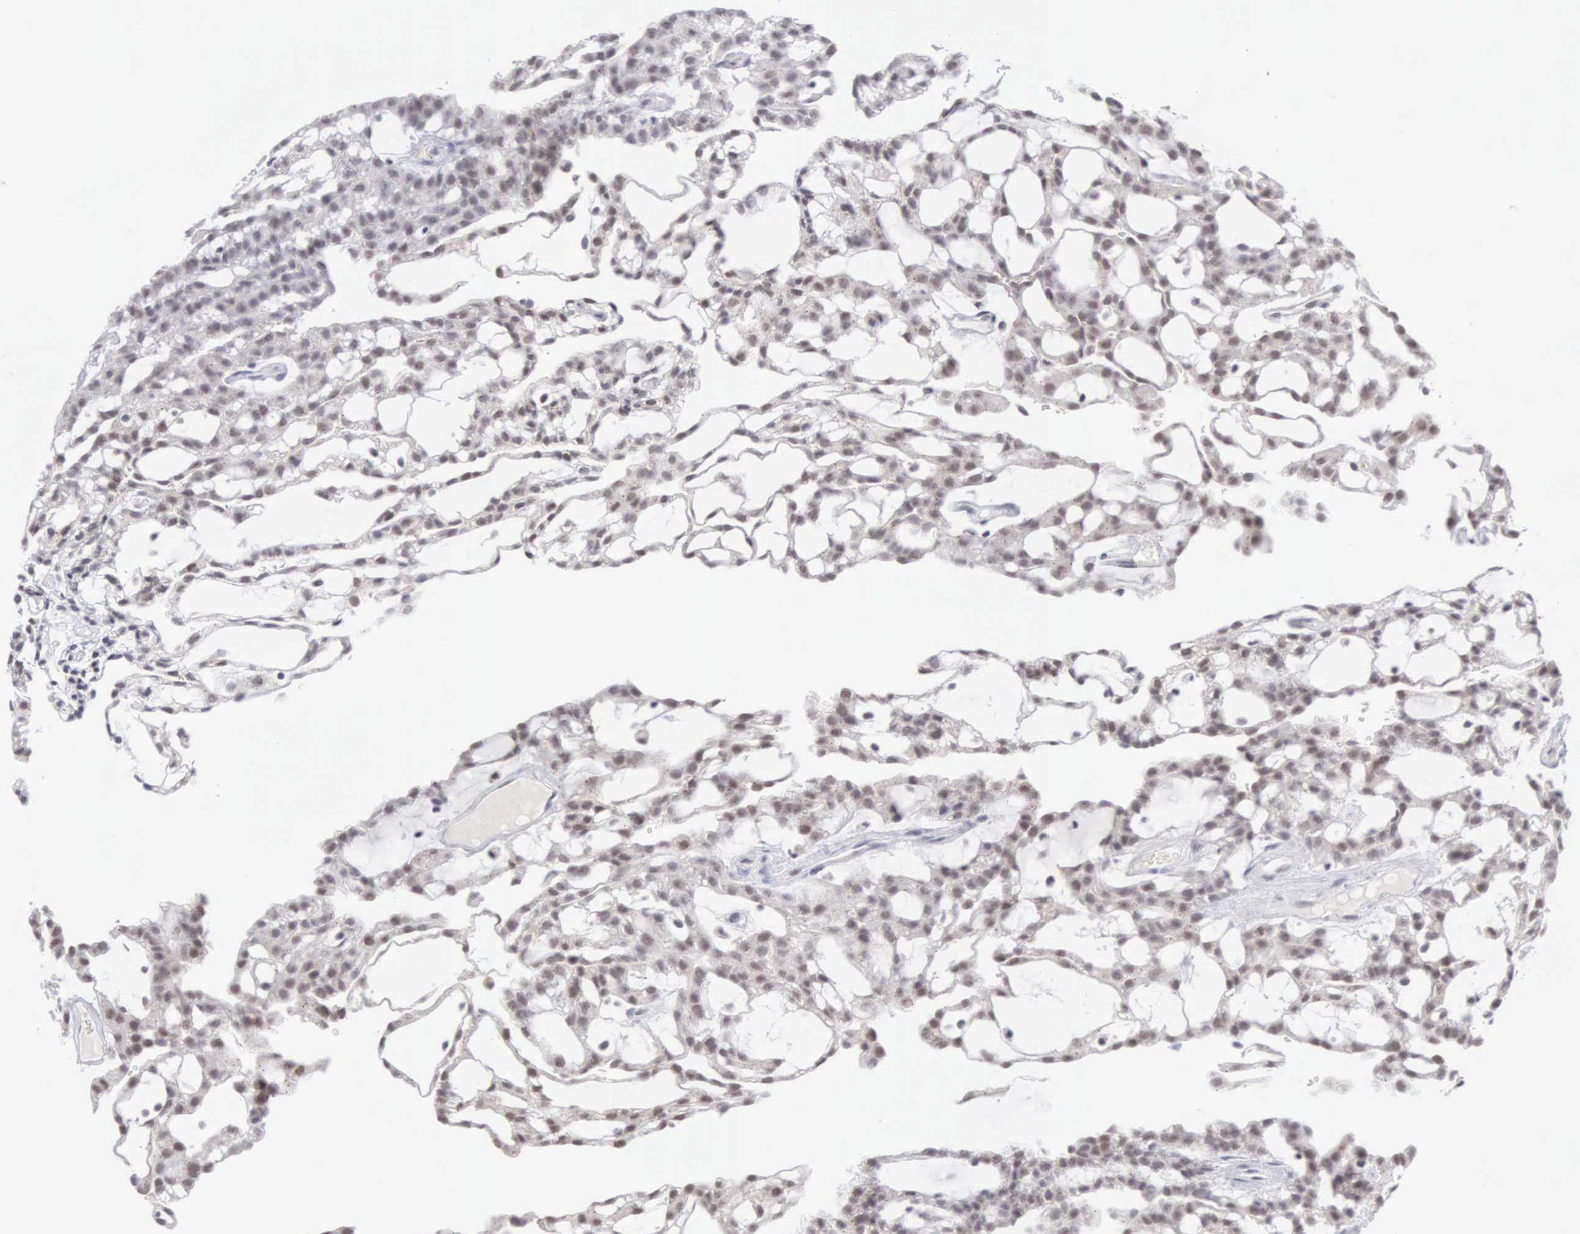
{"staining": {"intensity": "moderate", "quantity": "25%-75%", "location": "nuclear"}, "tissue": "renal cancer", "cell_type": "Tumor cells", "image_type": "cancer", "snomed": [{"axis": "morphology", "description": "Adenocarcinoma, NOS"}, {"axis": "topography", "description": "Kidney"}], "caption": "This is an image of IHC staining of renal adenocarcinoma, which shows moderate expression in the nuclear of tumor cells.", "gene": "MNAT1", "patient": {"sex": "male", "age": 63}}